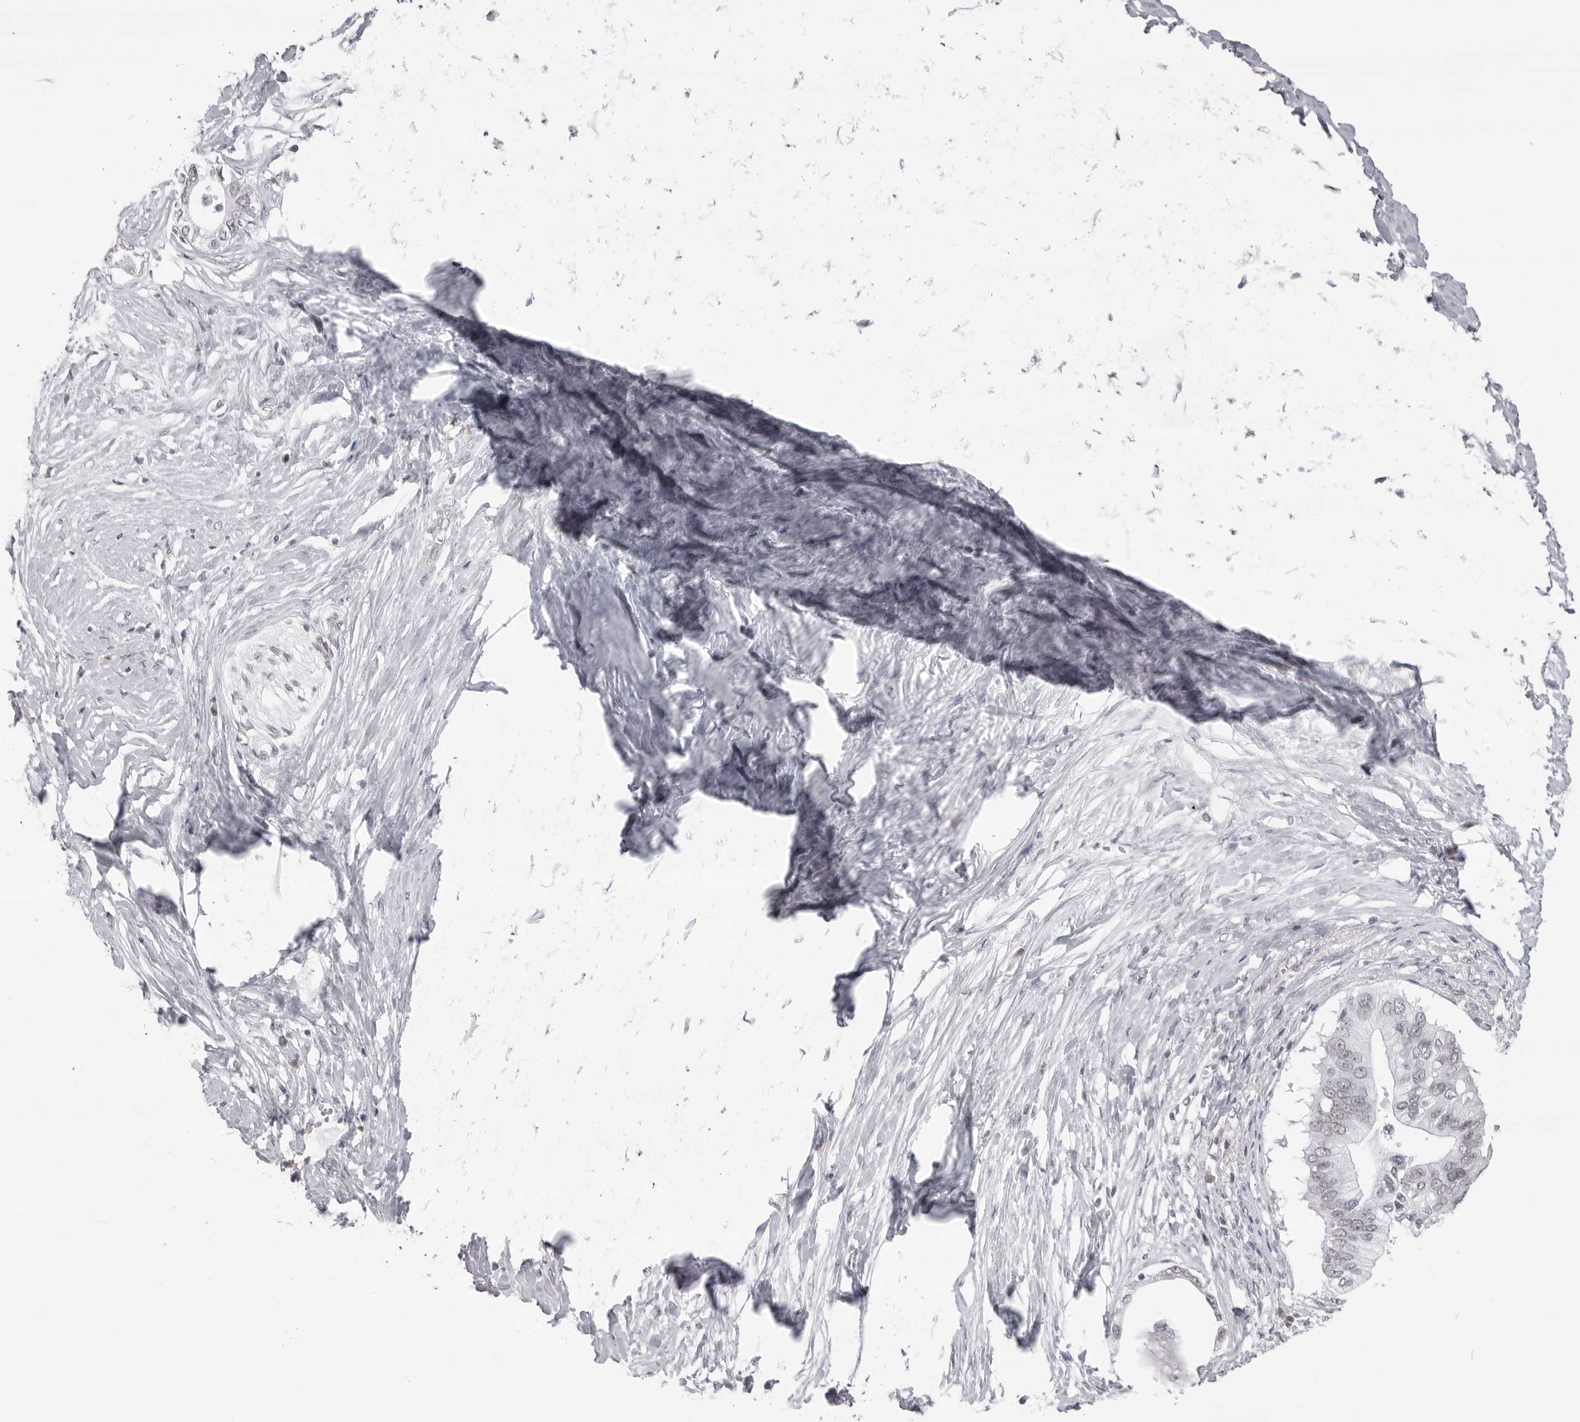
{"staining": {"intensity": "negative", "quantity": "none", "location": "none"}, "tissue": "pancreatic cancer", "cell_type": "Tumor cells", "image_type": "cancer", "snomed": [{"axis": "morphology", "description": "Normal tissue, NOS"}, {"axis": "morphology", "description": "Adenocarcinoma, NOS"}, {"axis": "topography", "description": "Pancreas"}, {"axis": "topography", "description": "Peripheral nerve tissue"}], "caption": "This is a image of immunohistochemistry (IHC) staining of pancreatic adenocarcinoma, which shows no staining in tumor cells.", "gene": "PHF3", "patient": {"sex": "male", "age": 59}}